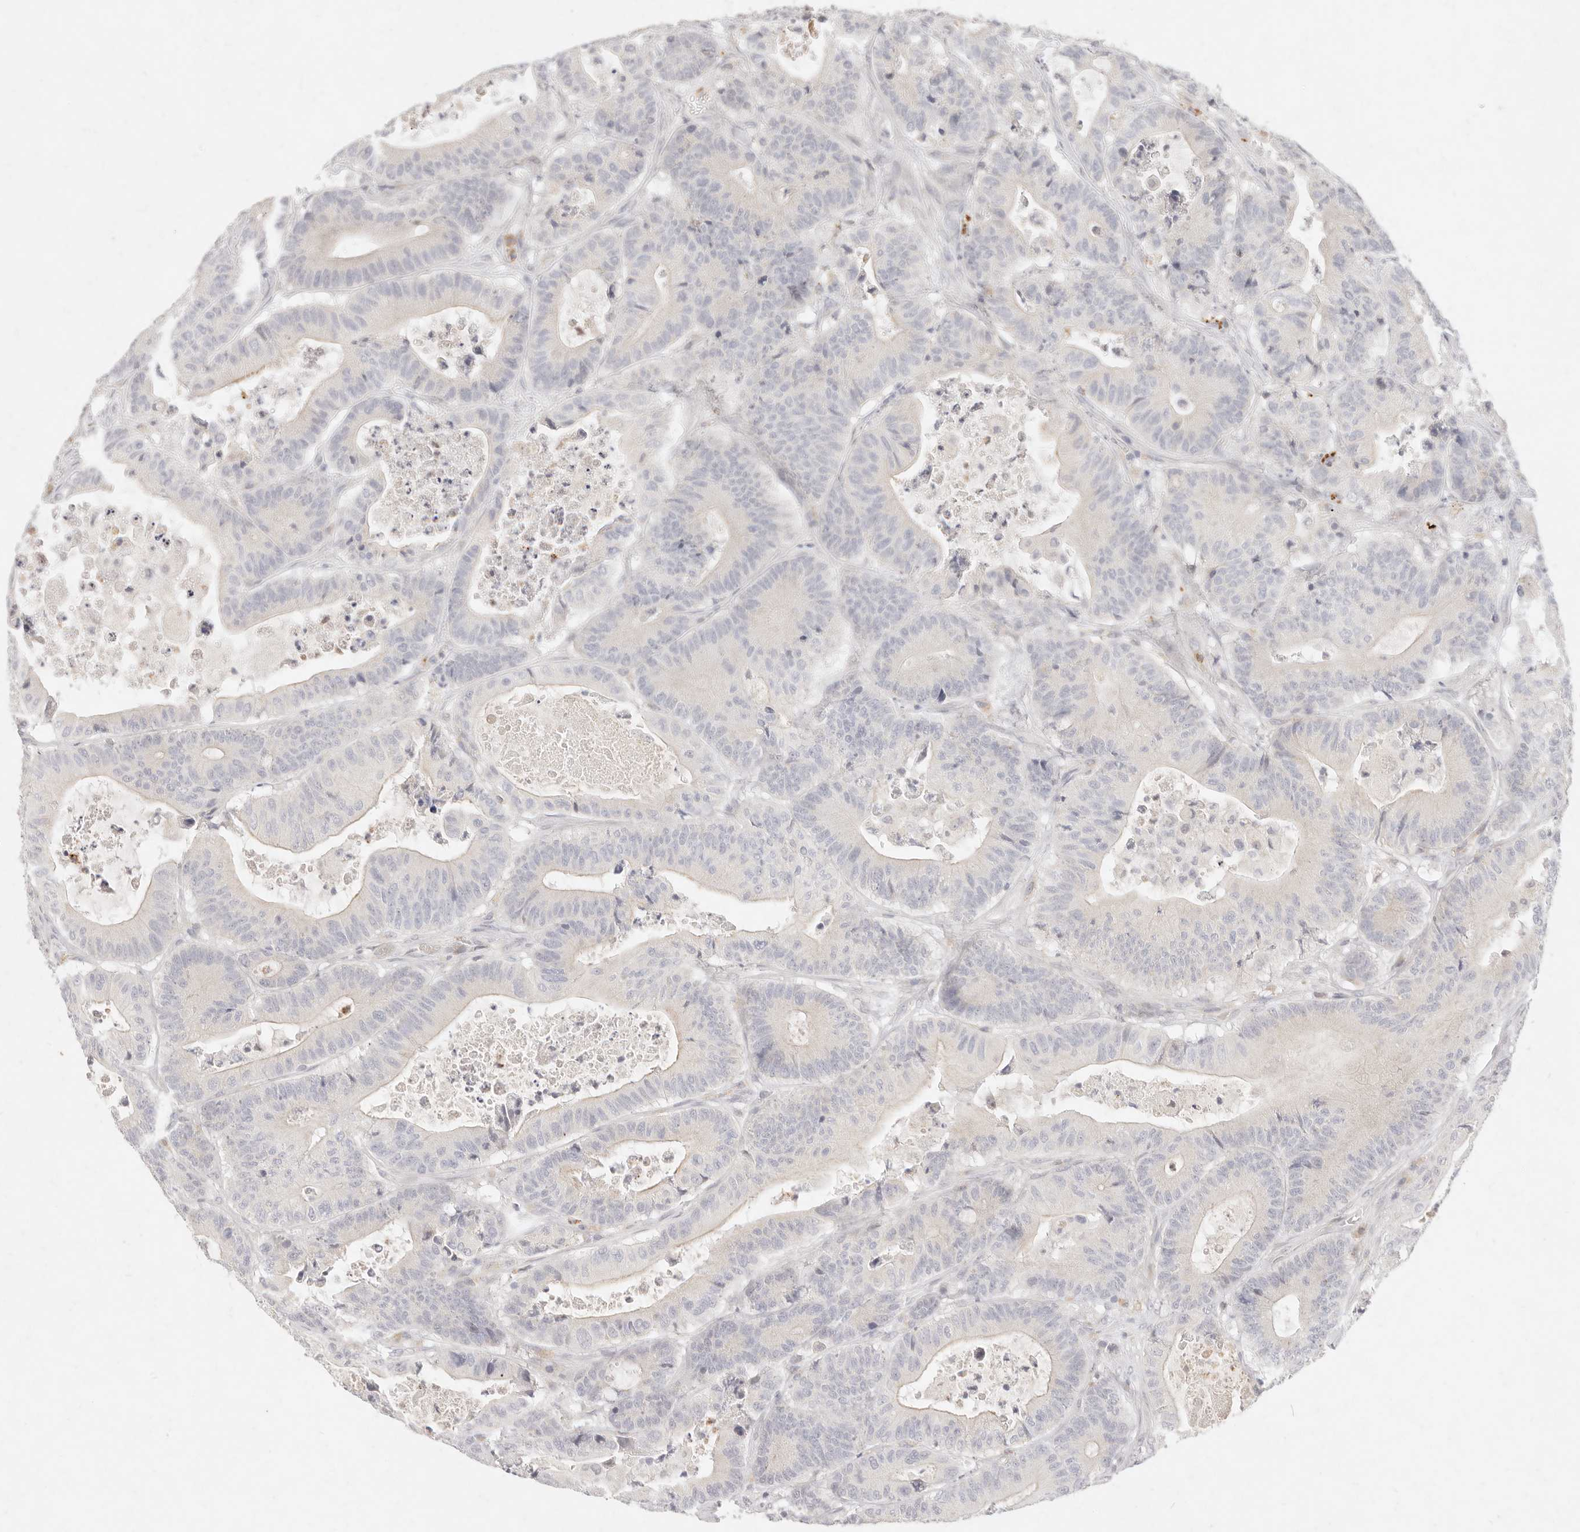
{"staining": {"intensity": "negative", "quantity": "none", "location": "none"}, "tissue": "colorectal cancer", "cell_type": "Tumor cells", "image_type": "cancer", "snomed": [{"axis": "morphology", "description": "Adenocarcinoma, NOS"}, {"axis": "topography", "description": "Colon"}], "caption": "Tumor cells are negative for brown protein staining in colorectal cancer (adenocarcinoma). The staining was performed using DAB (3,3'-diaminobenzidine) to visualize the protein expression in brown, while the nuclei were stained in blue with hematoxylin (Magnification: 20x).", "gene": "ASCL3", "patient": {"sex": "female", "age": 84}}